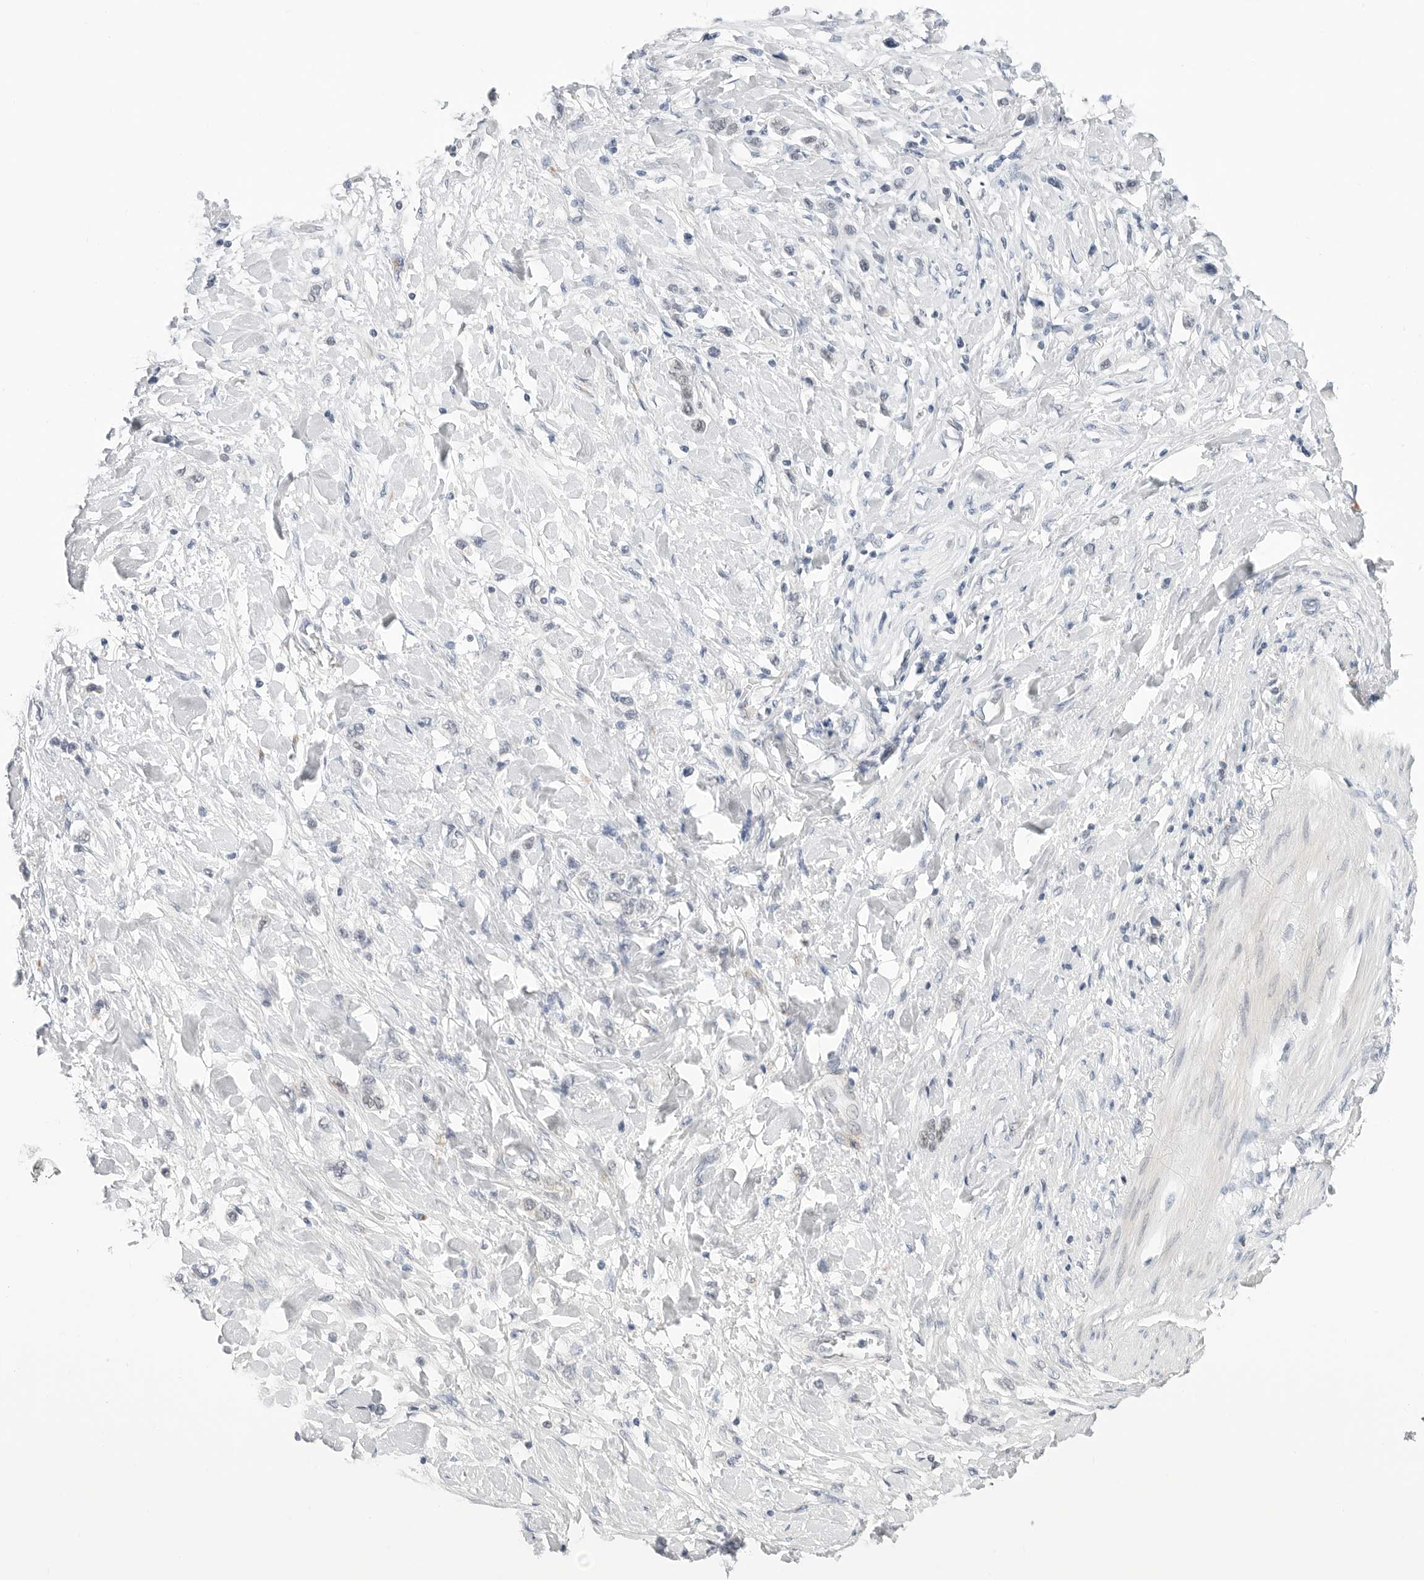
{"staining": {"intensity": "negative", "quantity": "none", "location": "none"}, "tissue": "stomach cancer", "cell_type": "Tumor cells", "image_type": "cancer", "snomed": [{"axis": "morphology", "description": "Adenocarcinoma, NOS"}, {"axis": "topography", "description": "Stomach"}], "caption": "Protein analysis of stomach cancer (adenocarcinoma) reveals no significant expression in tumor cells.", "gene": "TSEN2", "patient": {"sex": "female", "age": 65}}